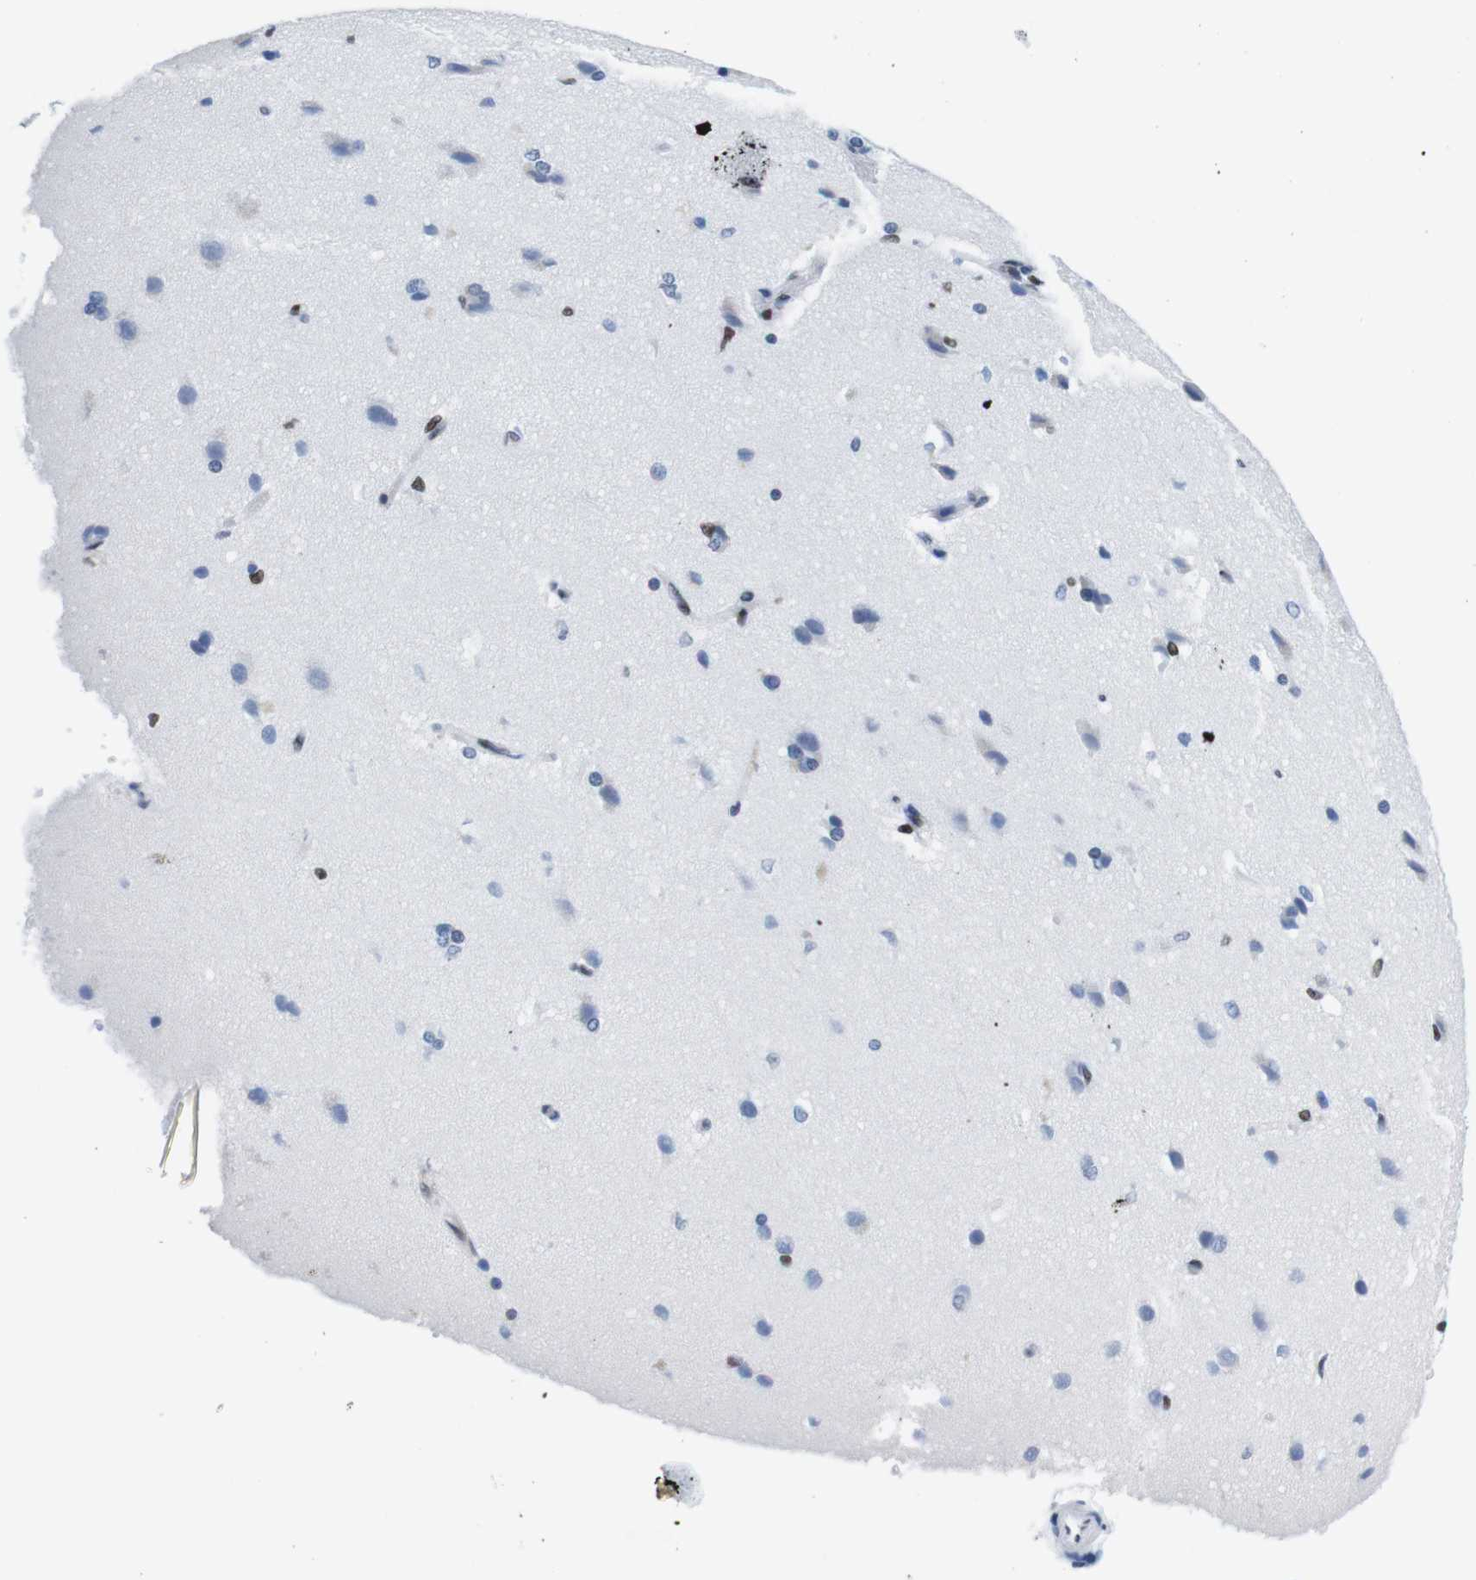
{"staining": {"intensity": "negative", "quantity": "none", "location": "none"}, "tissue": "cerebral cortex", "cell_type": "Endothelial cells", "image_type": "normal", "snomed": [{"axis": "morphology", "description": "Normal tissue, NOS"}, {"axis": "topography", "description": "Cerebral cortex"}], "caption": "Immunohistochemical staining of benign cerebral cortex demonstrates no significant staining in endothelial cells.", "gene": "IFI16", "patient": {"sex": "male", "age": 62}}